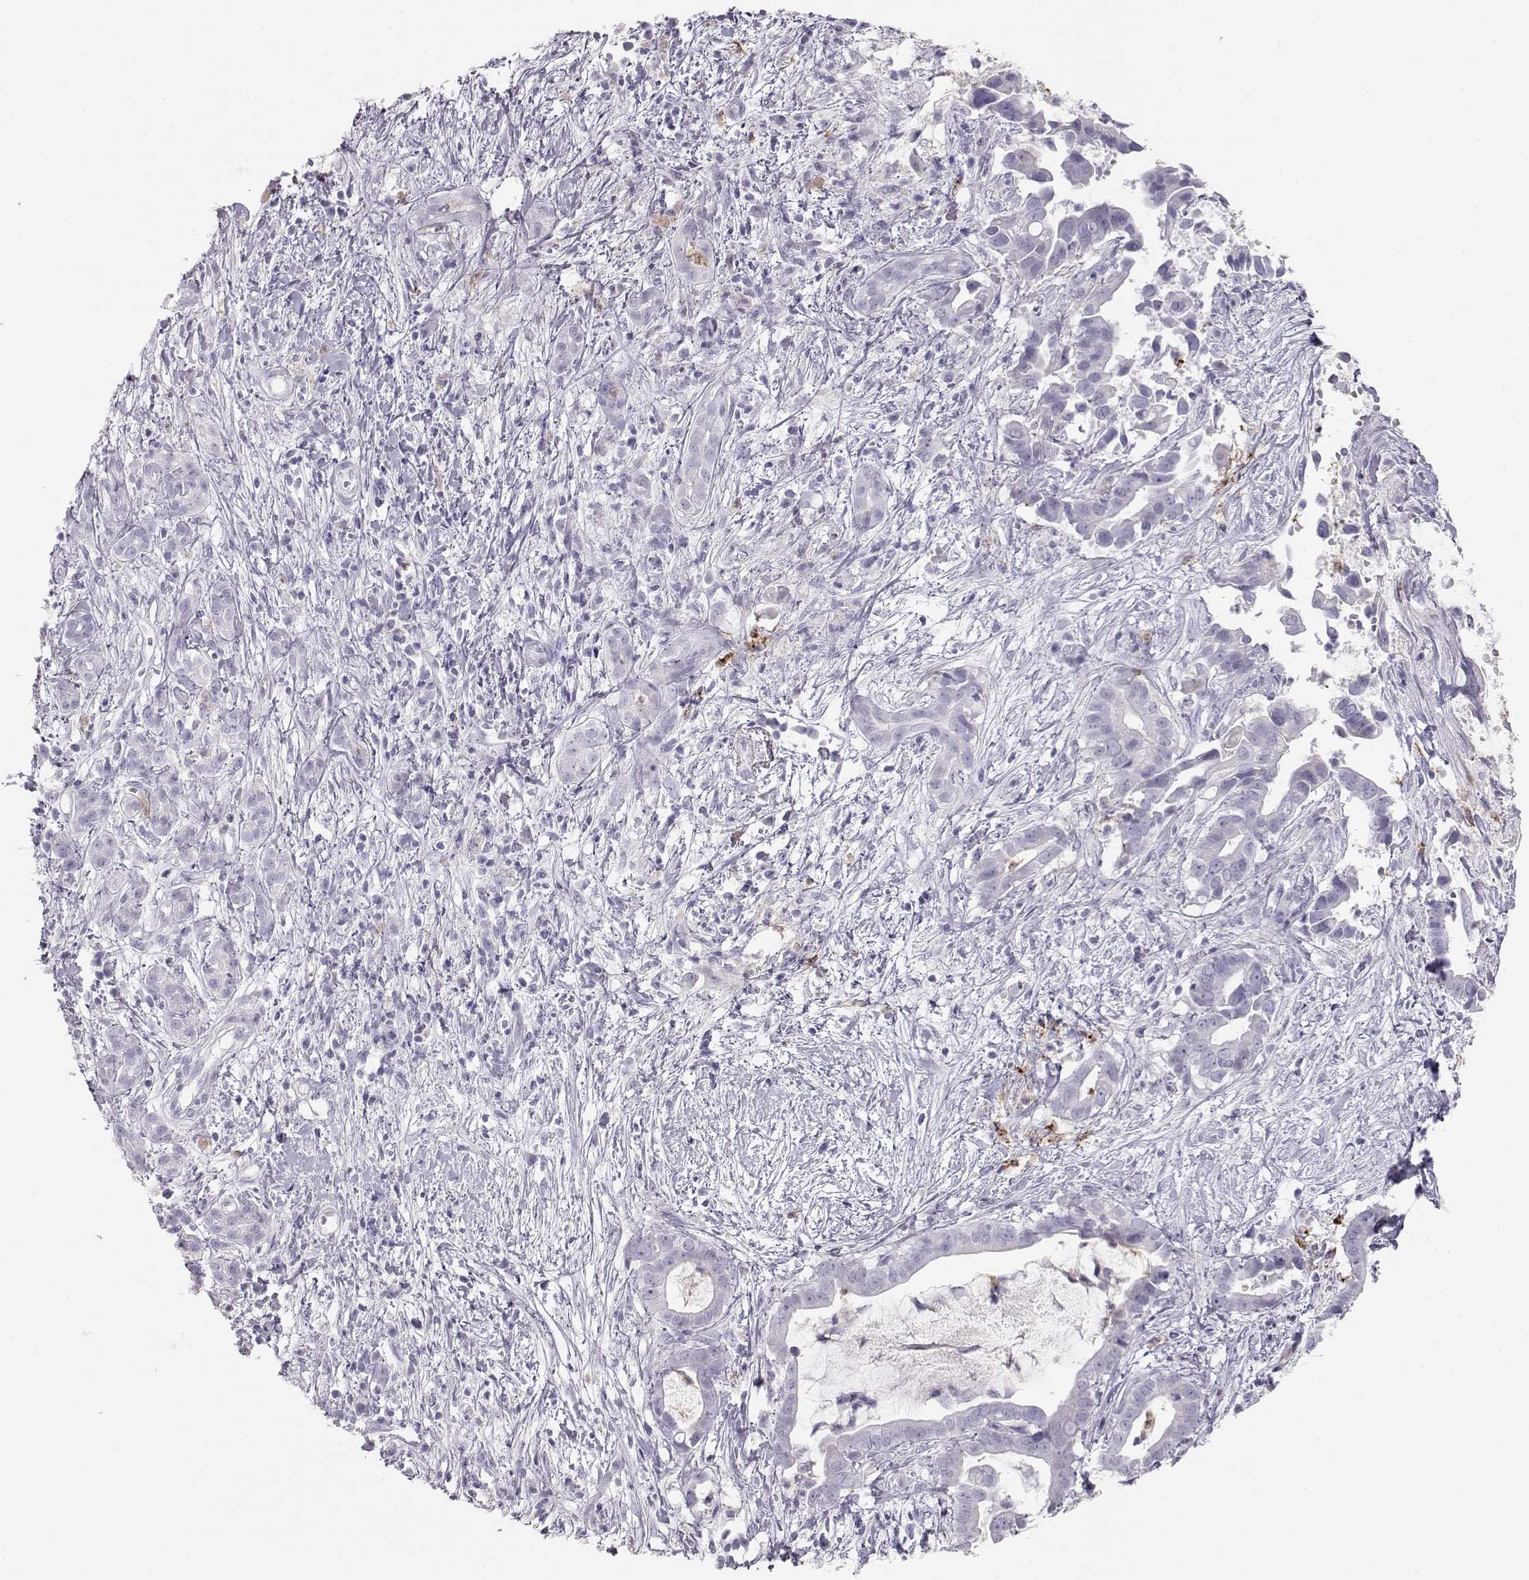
{"staining": {"intensity": "negative", "quantity": "none", "location": "none"}, "tissue": "pancreatic cancer", "cell_type": "Tumor cells", "image_type": "cancer", "snomed": [{"axis": "morphology", "description": "Adenocarcinoma, NOS"}, {"axis": "topography", "description": "Pancreas"}], "caption": "Tumor cells are negative for brown protein staining in adenocarcinoma (pancreatic).", "gene": "MIP", "patient": {"sex": "male", "age": 61}}